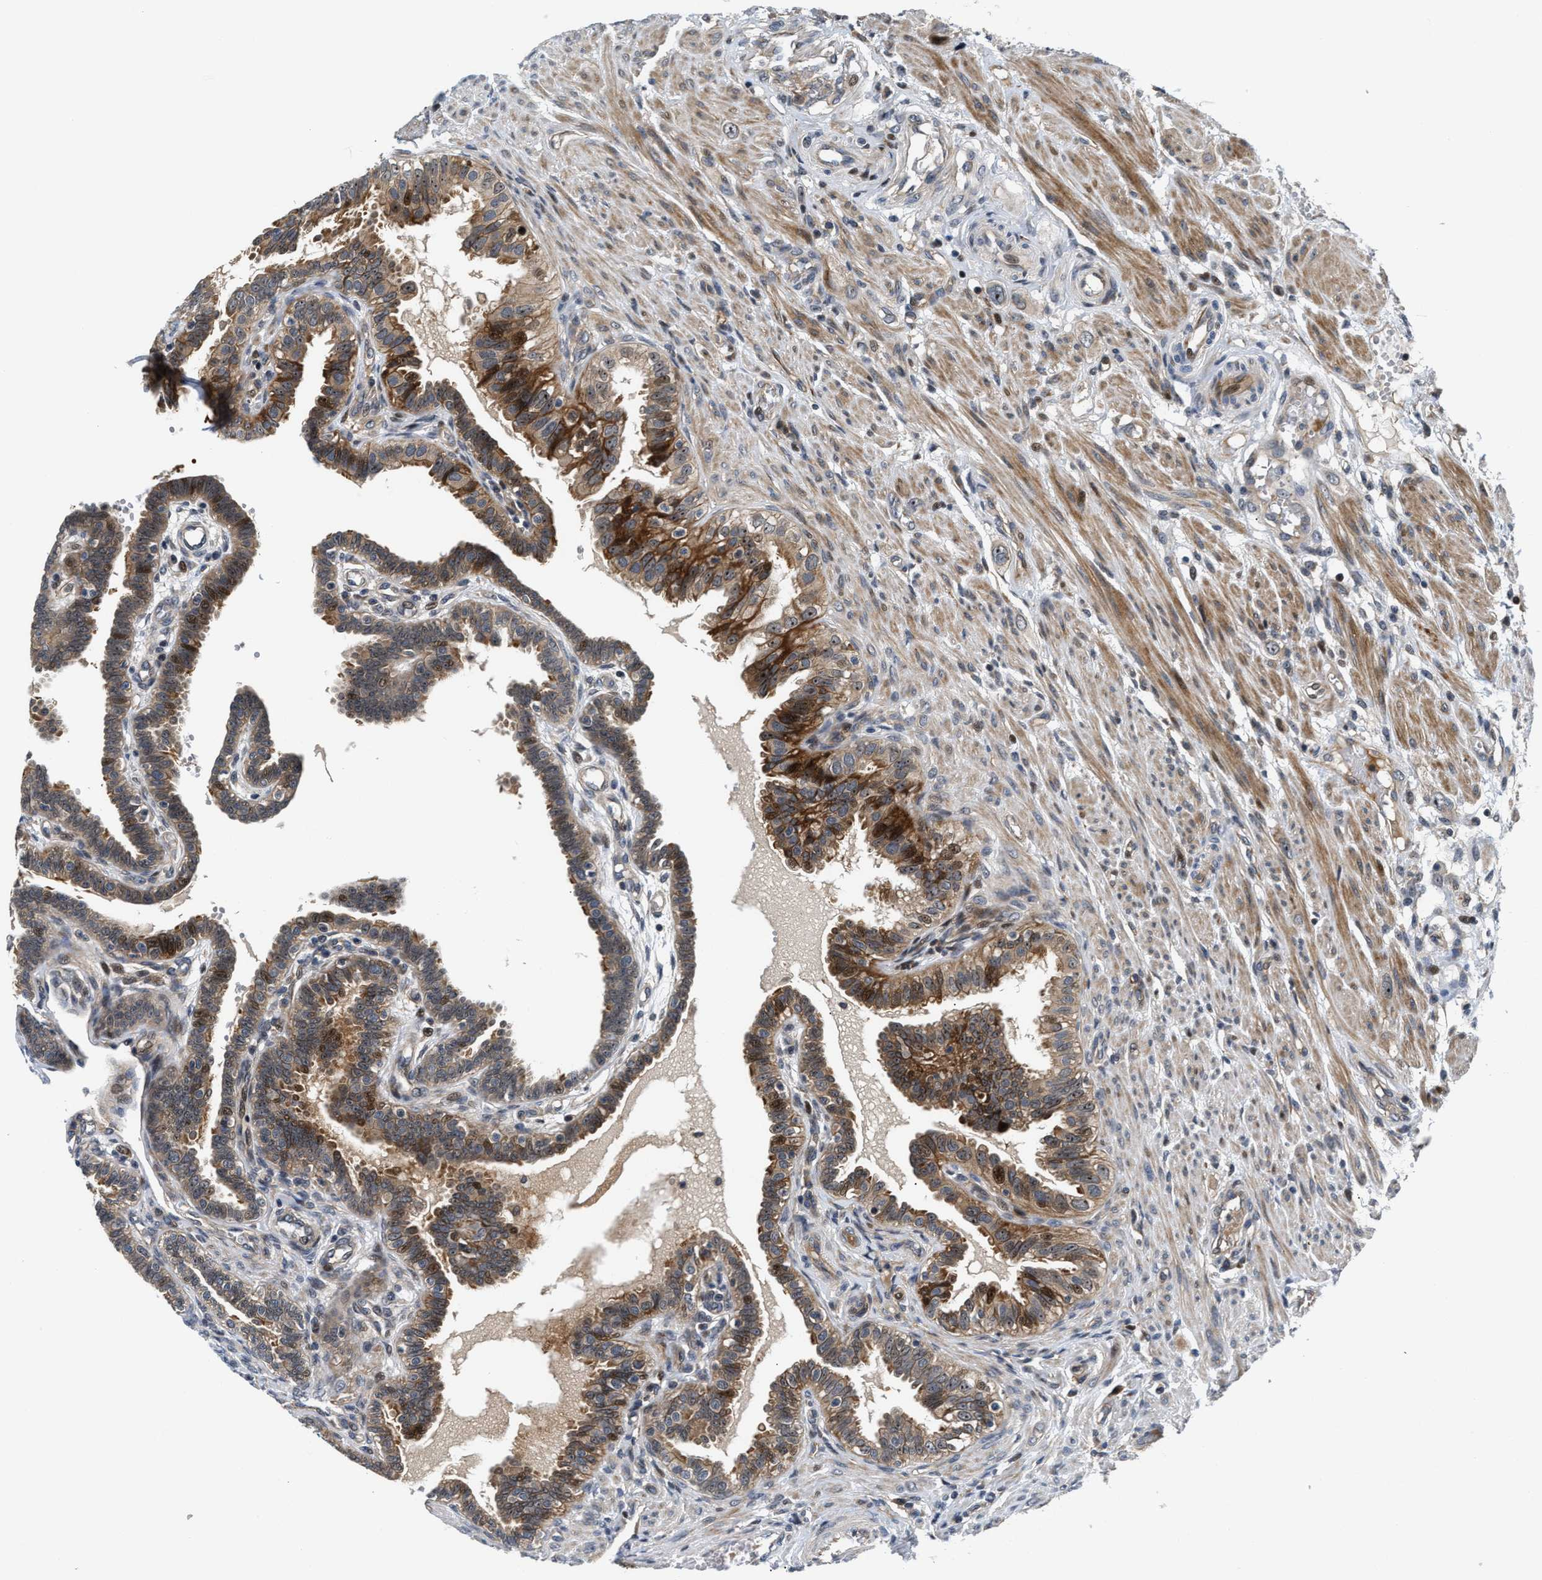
{"staining": {"intensity": "moderate", "quantity": "25%-75%", "location": "cytoplasmic/membranous,nuclear"}, "tissue": "fallopian tube", "cell_type": "Glandular cells", "image_type": "normal", "snomed": [{"axis": "morphology", "description": "Normal tissue, NOS"}, {"axis": "topography", "description": "Fallopian tube"}, {"axis": "topography", "description": "Placenta"}], "caption": "This photomicrograph displays immunohistochemistry staining of unremarkable fallopian tube, with medium moderate cytoplasmic/membranous,nuclear staining in approximately 25%-75% of glandular cells.", "gene": "ALDH3A2", "patient": {"sex": "female", "age": 34}}